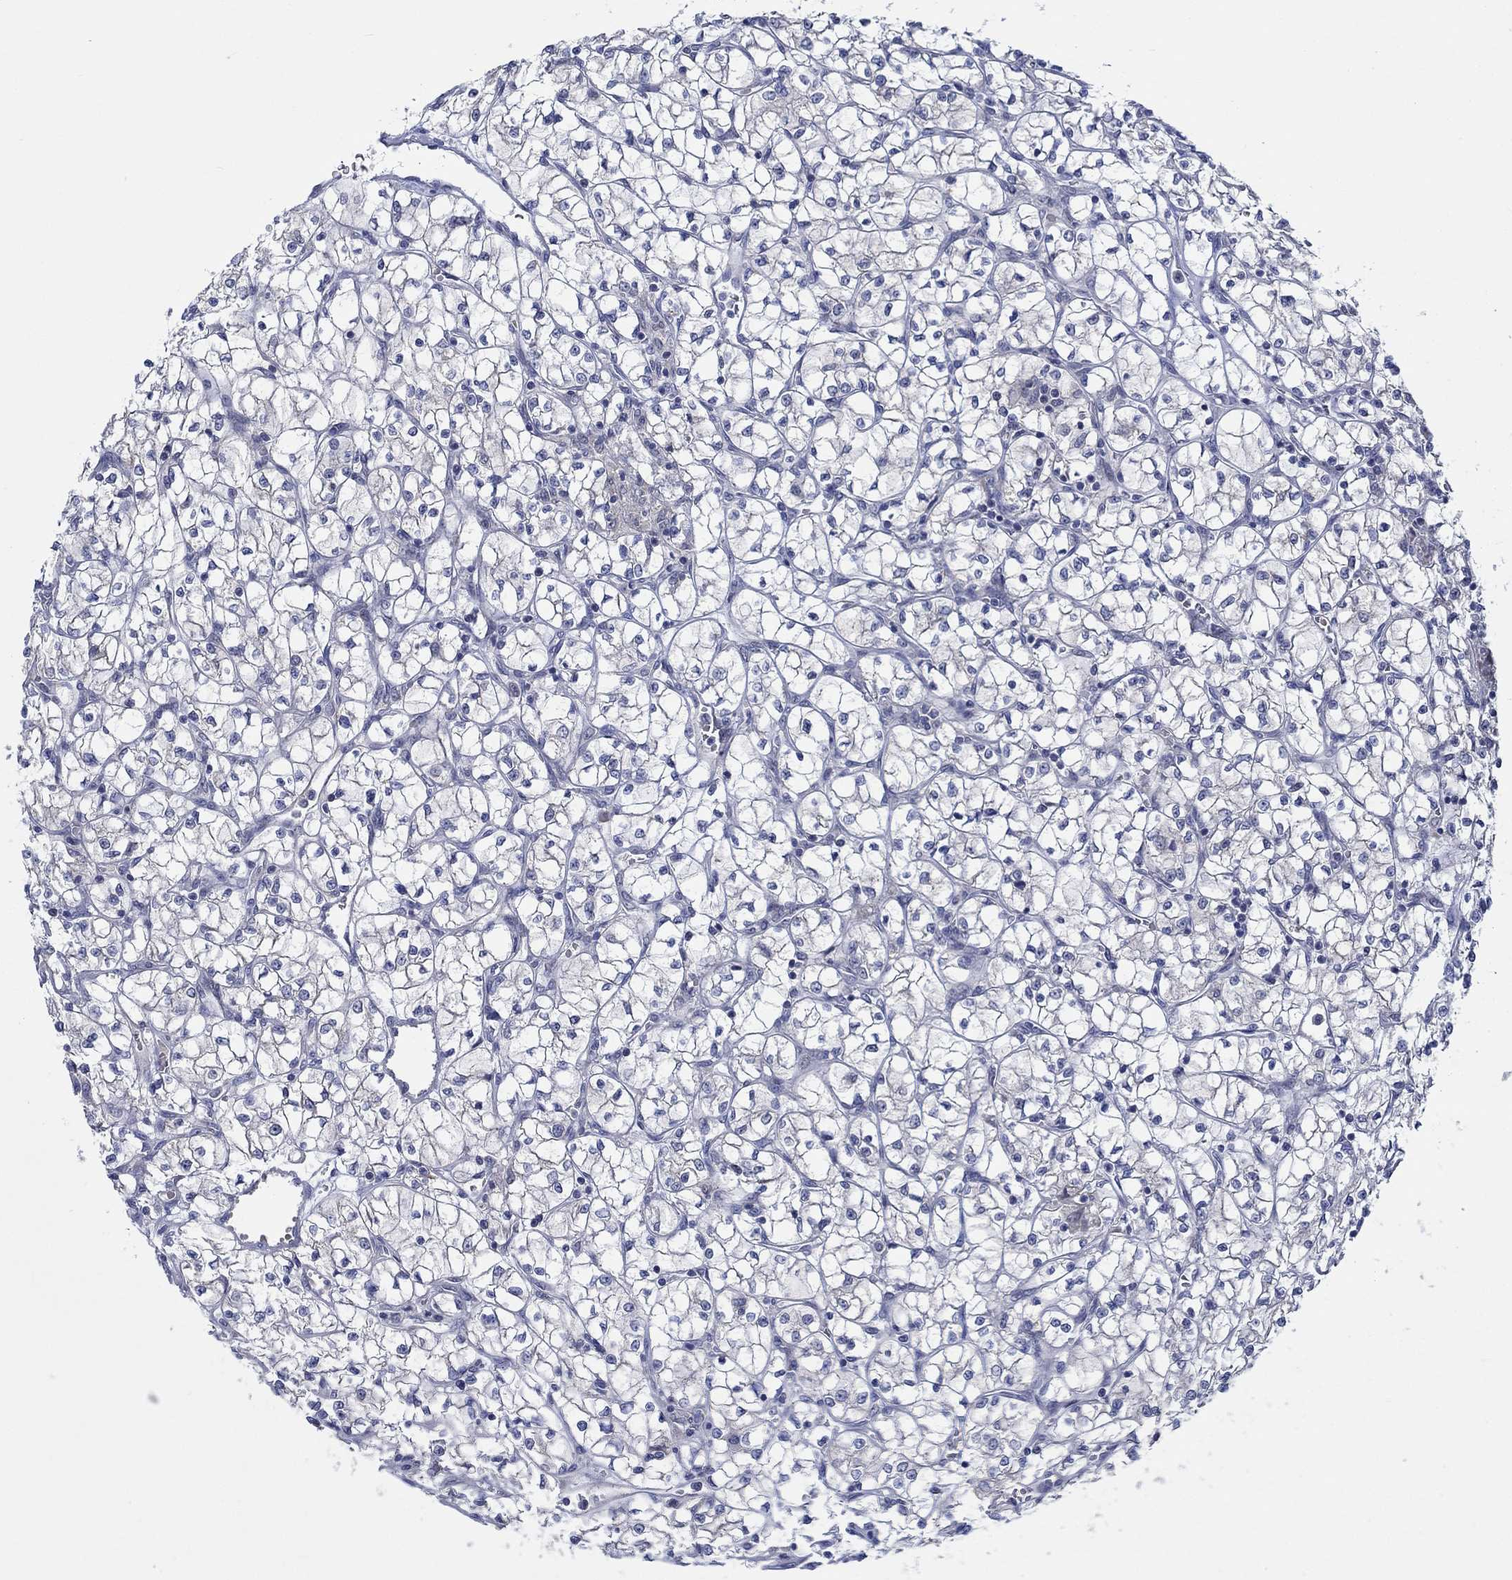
{"staining": {"intensity": "negative", "quantity": "none", "location": "none"}, "tissue": "renal cancer", "cell_type": "Tumor cells", "image_type": "cancer", "snomed": [{"axis": "morphology", "description": "Adenocarcinoma, NOS"}, {"axis": "topography", "description": "Kidney"}], "caption": "IHC photomicrograph of human renal cancer stained for a protein (brown), which reveals no staining in tumor cells.", "gene": "WASF1", "patient": {"sex": "female", "age": 64}}